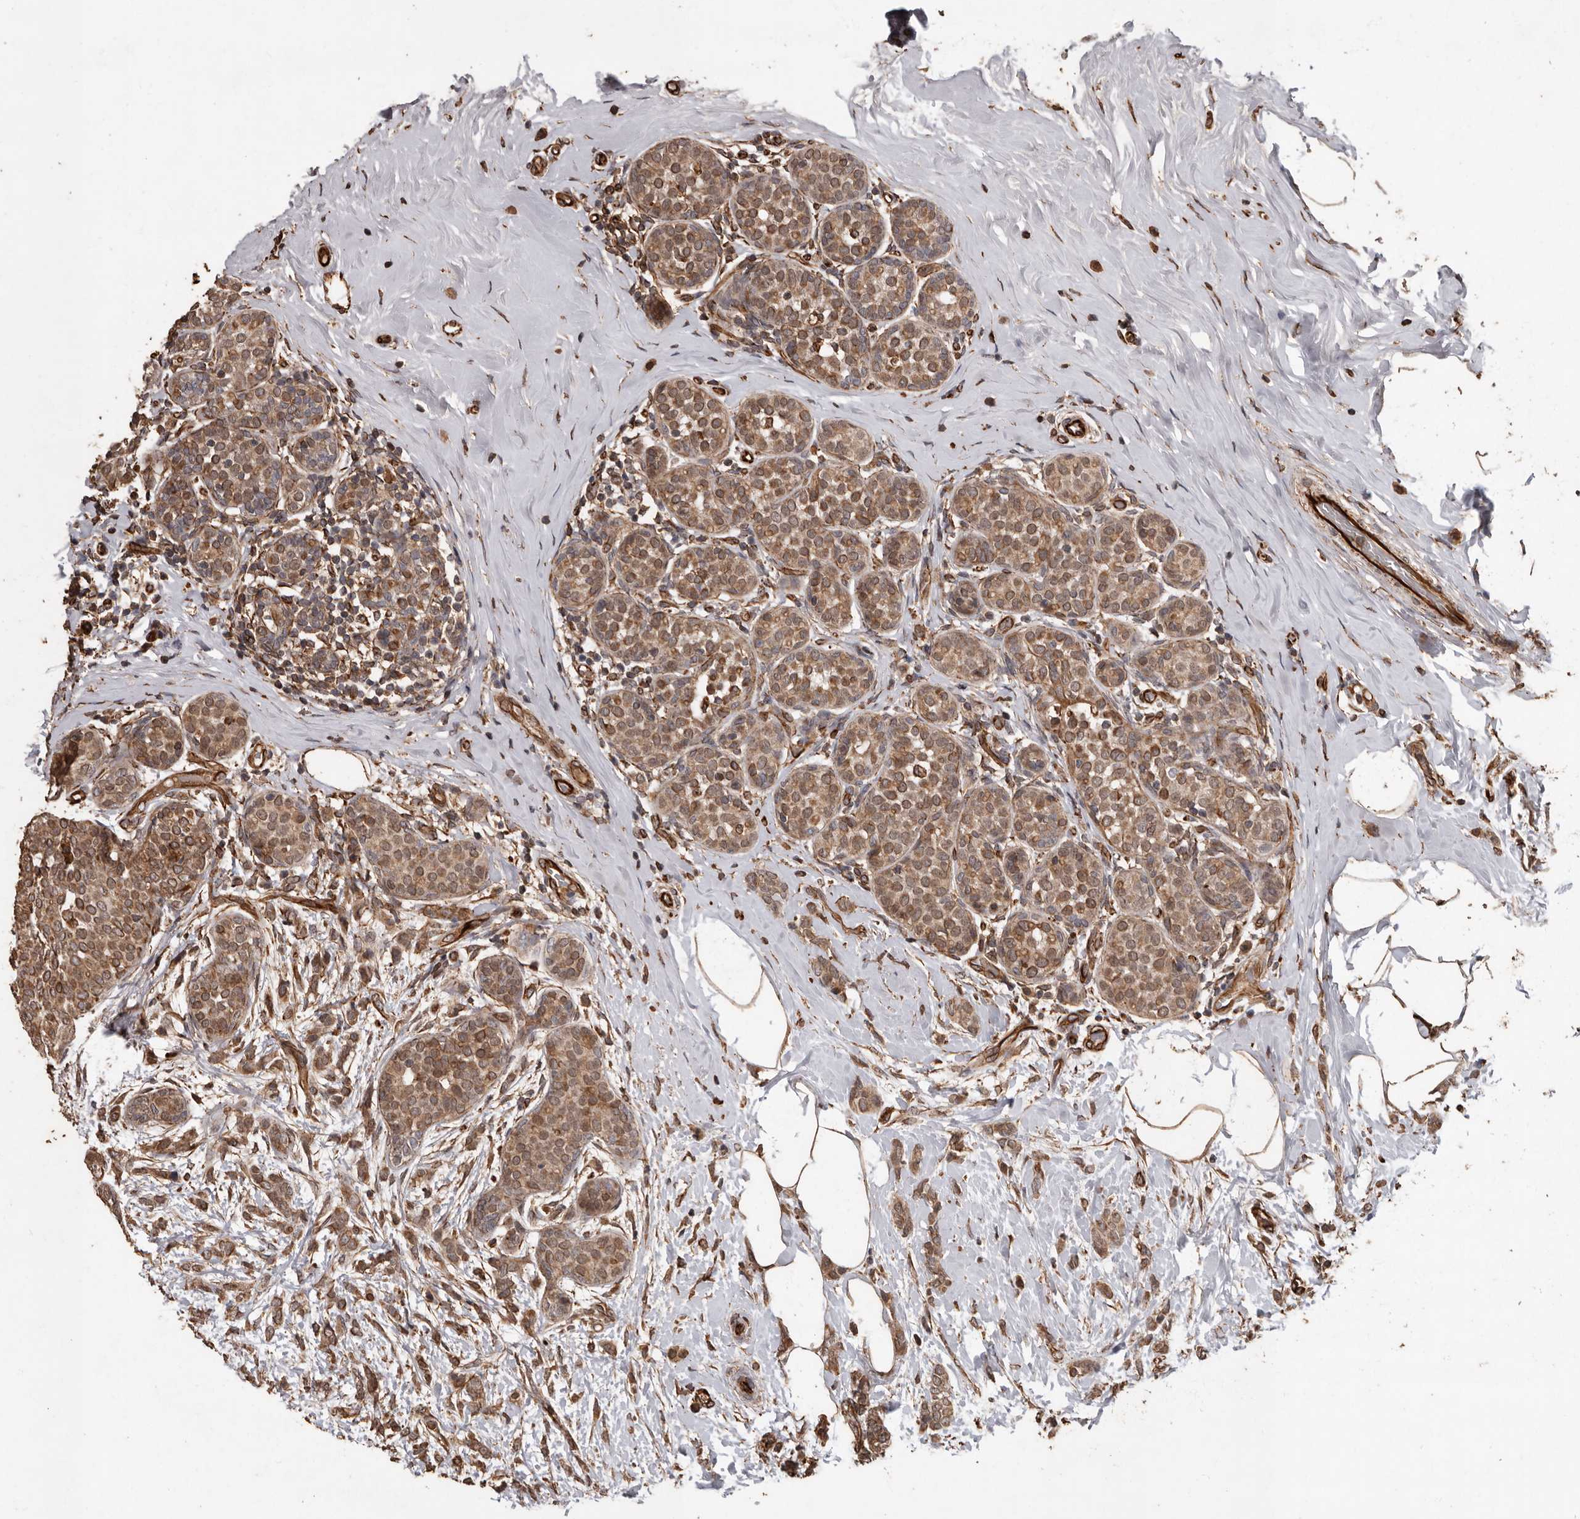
{"staining": {"intensity": "moderate", "quantity": ">75%", "location": "cytoplasmic/membranous,nuclear"}, "tissue": "breast cancer", "cell_type": "Tumor cells", "image_type": "cancer", "snomed": [{"axis": "morphology", "description": "Lobular carcinoma, in situ"}, {"axis": "morphology", "description": "Lobular carcinoma"}, {"axis": "topography", "description": "Breast"}], "caption": "Immunohistochemistry (DAB) staining of human breast cancer shows moderate cytoplasmic/membranous and nuclear protein staining in approximately >75% of tumor cells.", "gene": "BRAT1", "patient": {"sex": "female", "age": 41}}